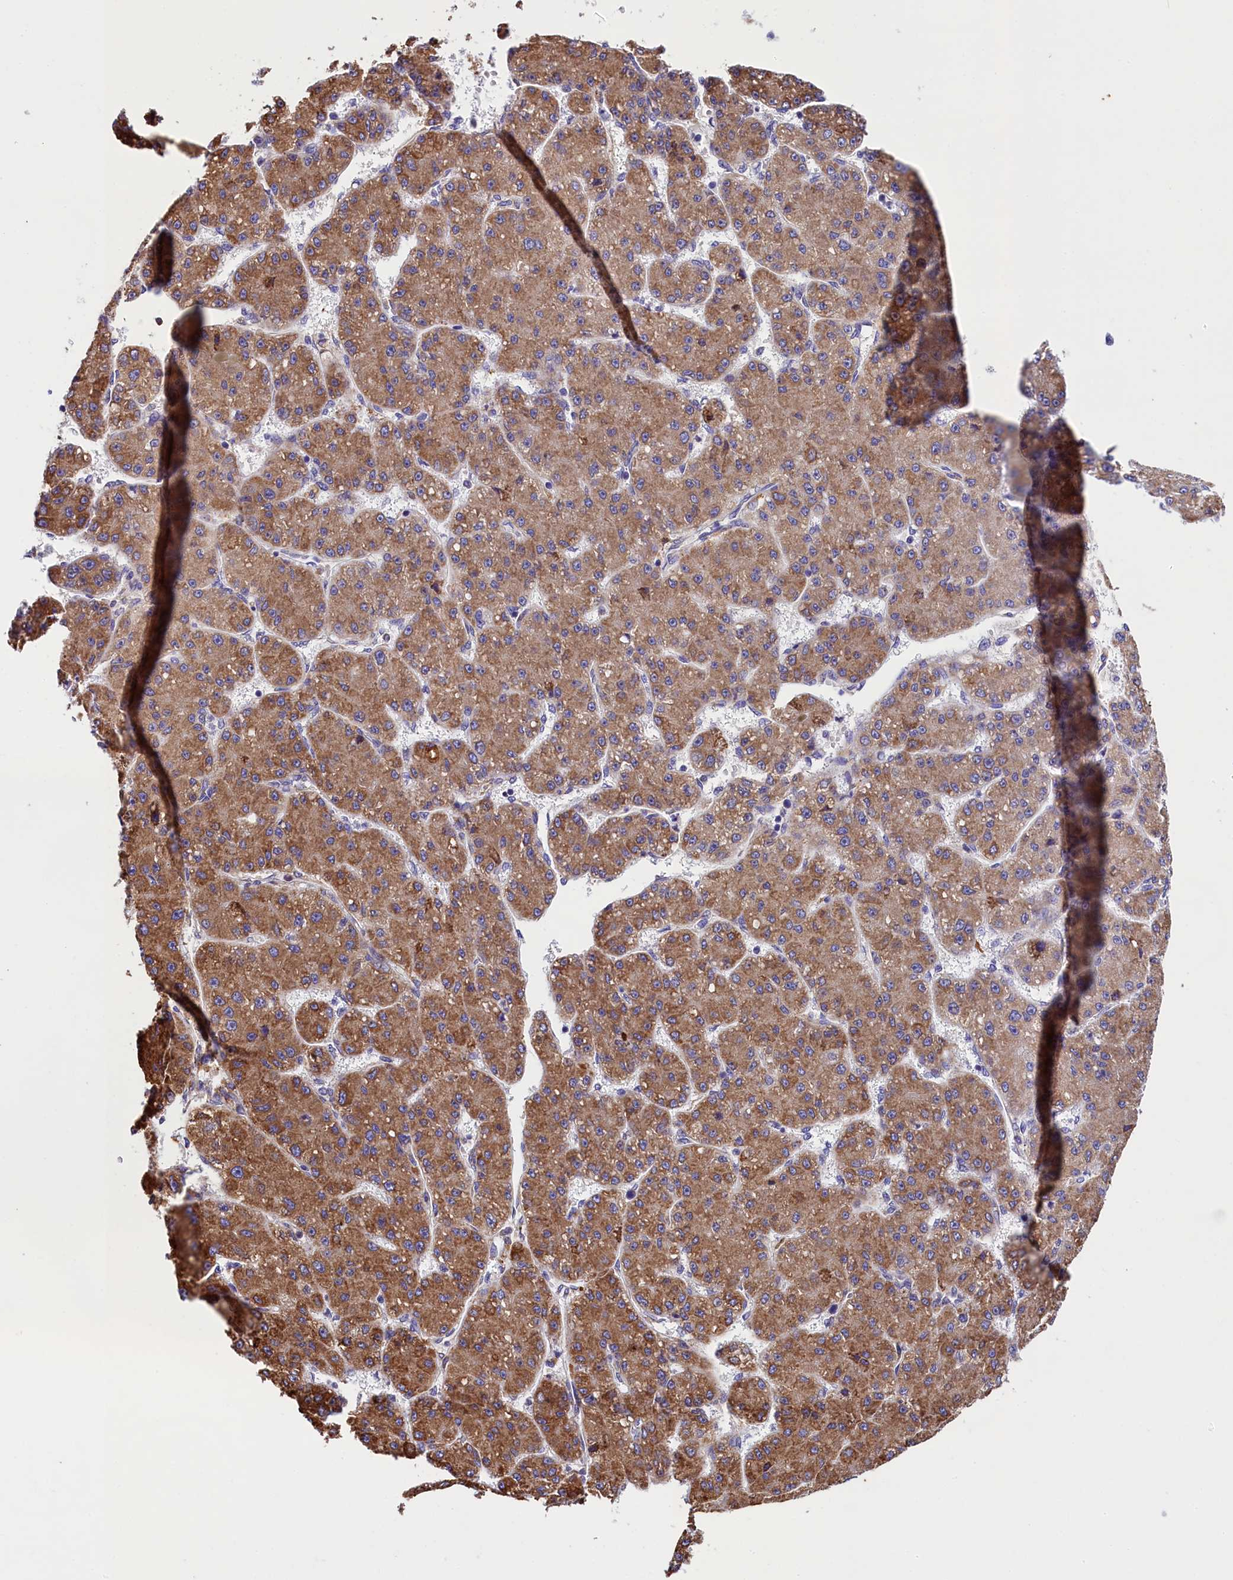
{"staining": {"intensity": "moderate", "quantity": ">75%", "location": "cytoplasmic/membranous"}, "tissue": "liver cancer", "cell_type": "Tumor cells", "image_type": "cancer", "snomed": [{"axis": "morphology", "description": "Carcinoma, Hepatocellular, NOS"}, {"axis": "topography", "description": "Liver"}], "caption": "Protein expression analysis of liver cancer (hepatocellular carcinoma) exhibits moderate cytoplasmic/membranous staining in approximately >75% of tumor cells.", "gene": "CAPS2", "patient": {"sex": "male", "age": 67}}